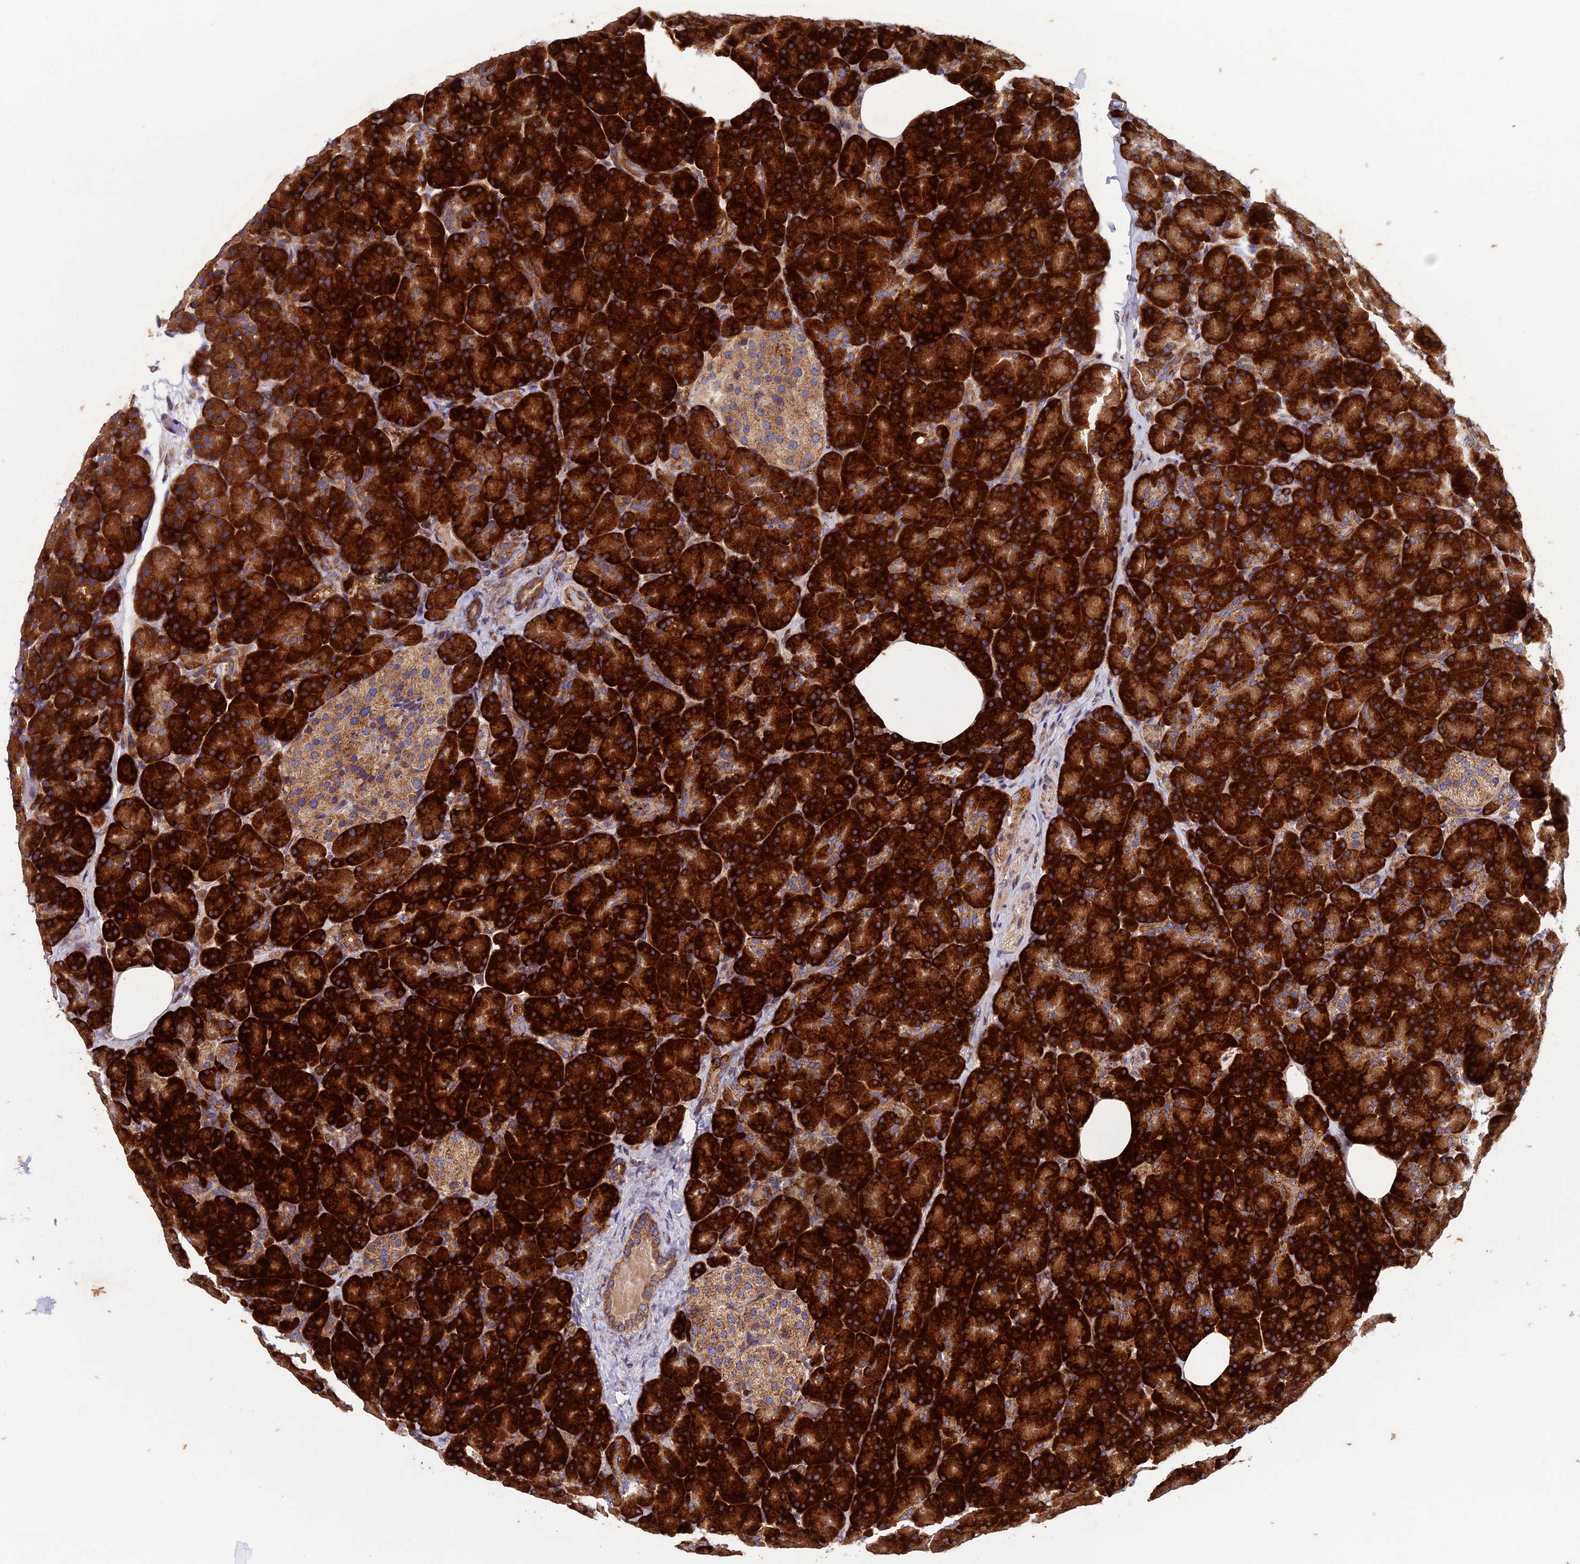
{"staining": {"intensity": "strong", "quantity": ">75%", "location": "cytoplasmic/membranous"}, "tissue": "pancreas", "cell_type": "Exocrine glandular cells", "image_type": "normal", "snomed": [{"axis": "morphology", "description": "Normal tissue, NOS"}, {"axis": "topography", "description": "Pancreas"}], "caption": "IHC of normal pancreas displays high levels of strong cytoplasmic/membranous positivity in approximately >75% of exocrine glandular cells. (IHC, brightfield microscopy, high magnification).", "gene": "AP4S1", "patient": {"sex": "female", "age": 43}}